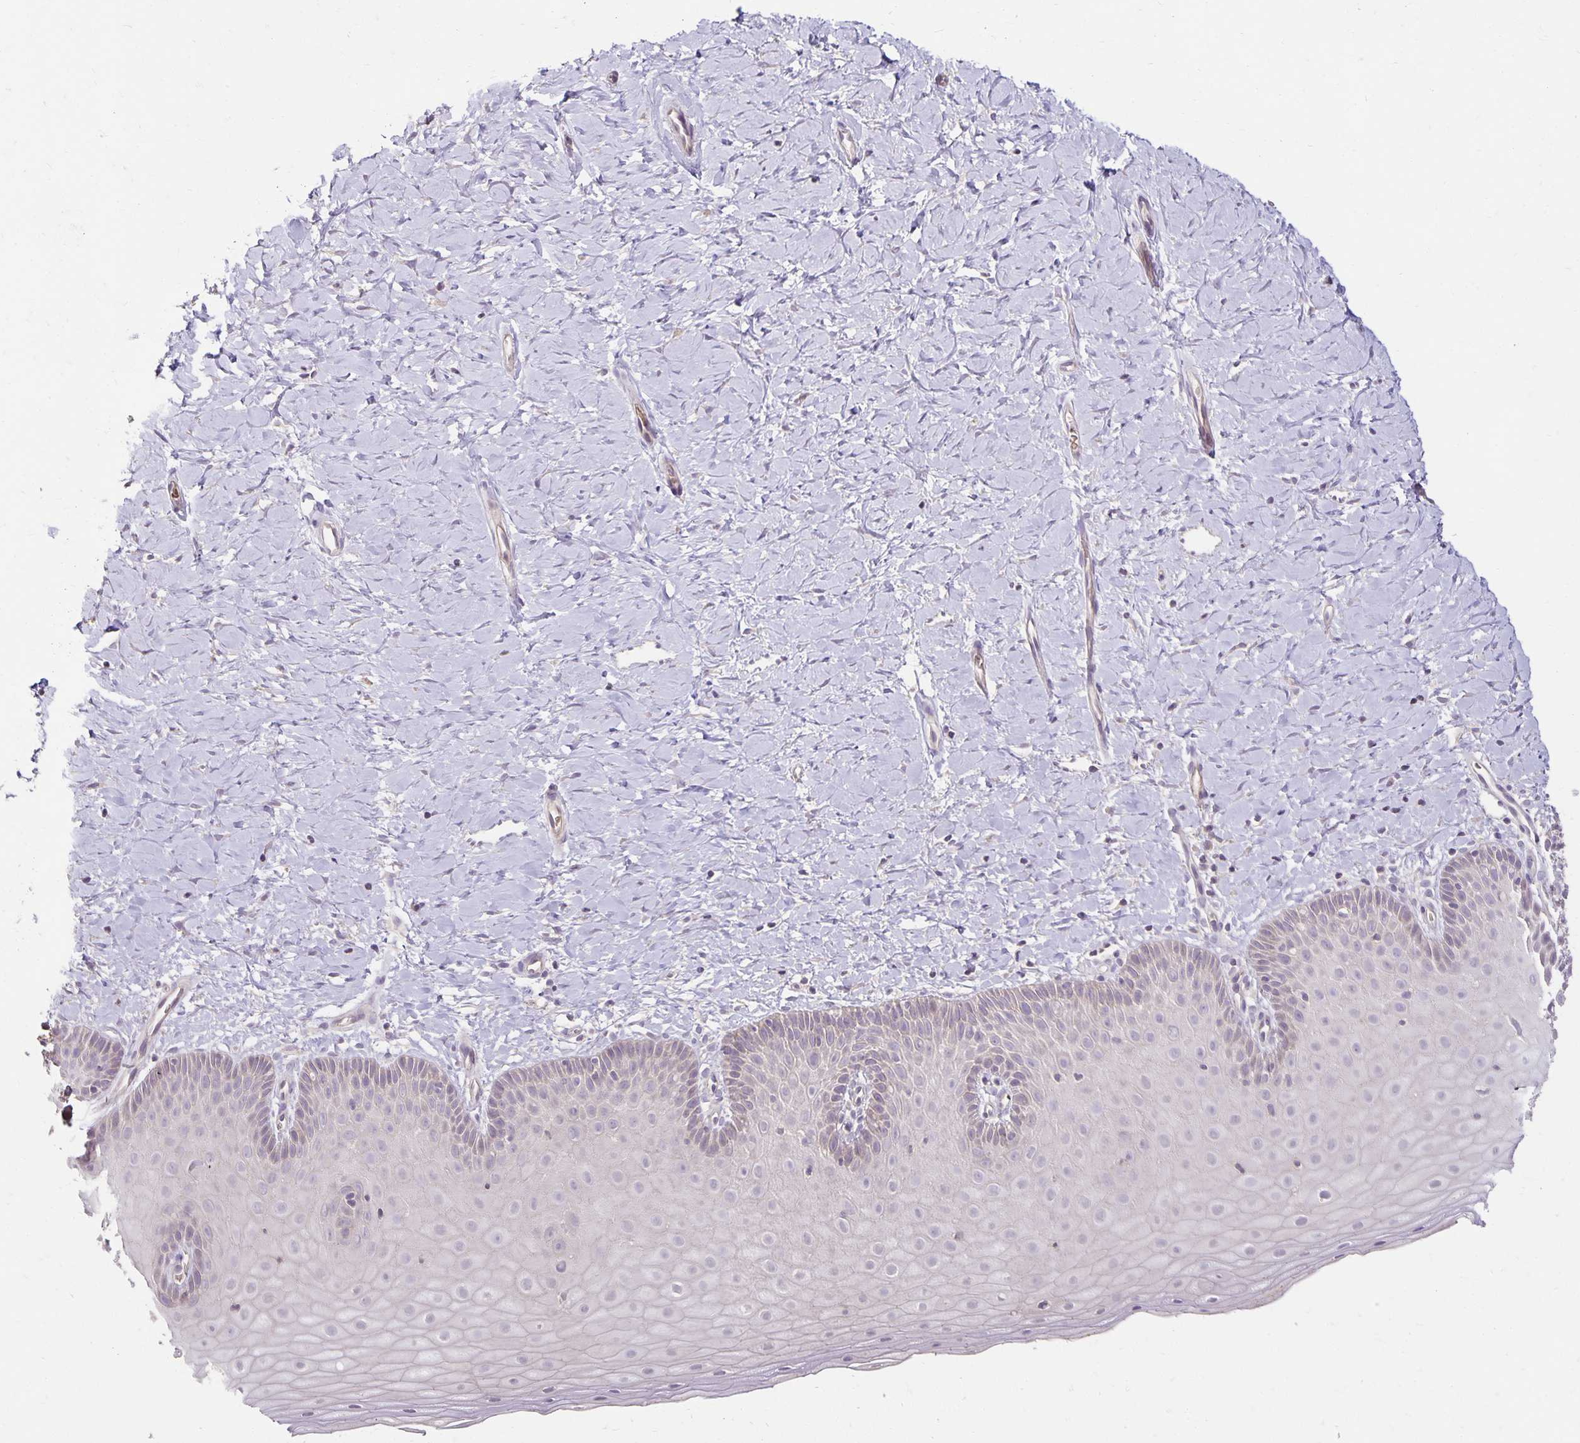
{"staining": {"intensity": "negative", "quantity": "none", "location": "none"}, "tissue": "cervix", "cell_type": "Squamous epithelial cells", "image_type": "normal", "snomed": [{"axis": "morphology", "description": "Normal tissue, NOS"}, {"axis": "topography", "description": "Cervix"}], "caption": "This is an immunohistochemistry image of unremarkable human cervix. There is no staining in squamous epithelial cells.", "gene": "CST6", "patient": {"sex": "female", "age": 37}}